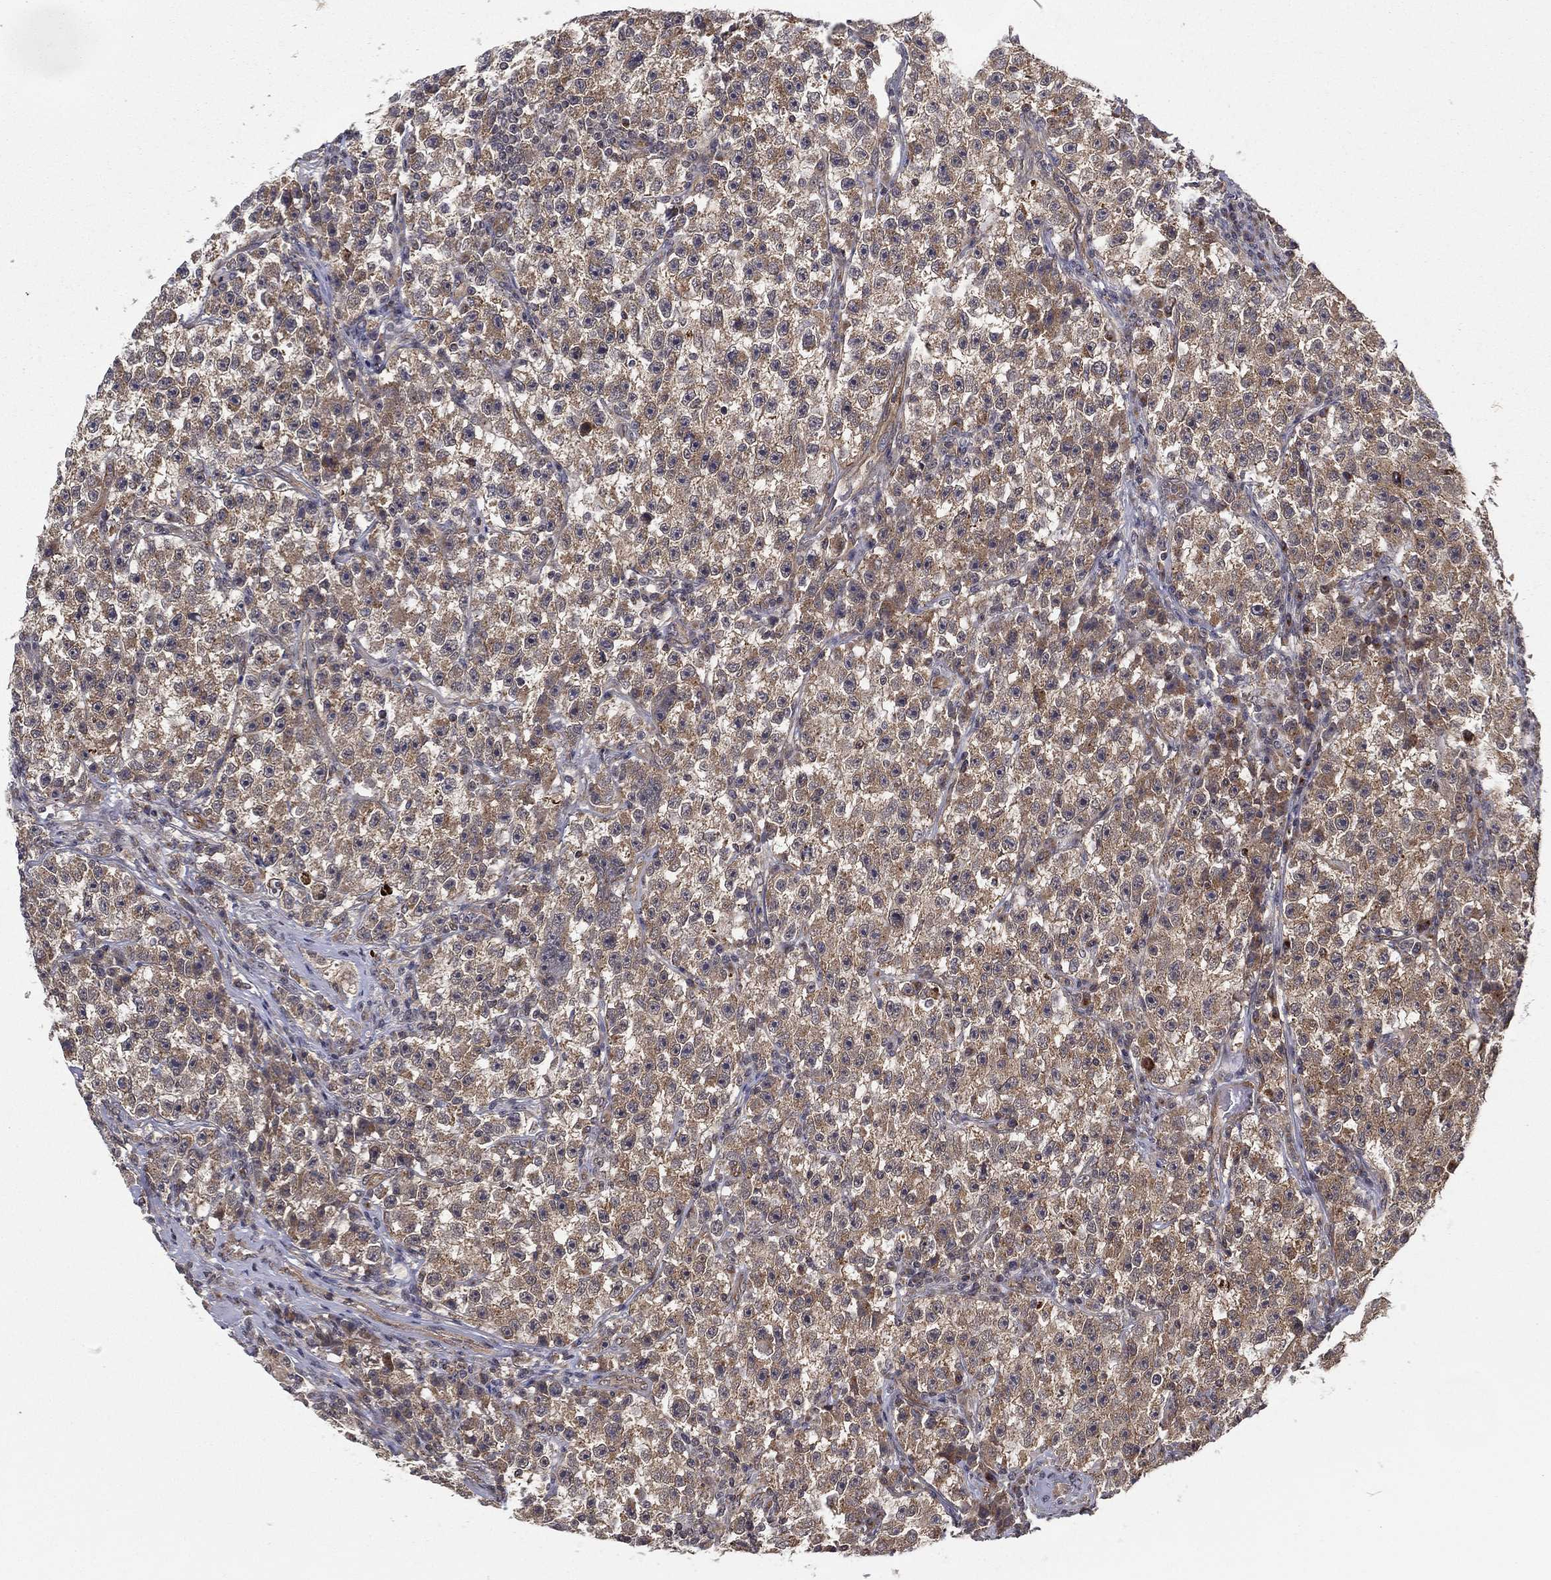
{"staining": {"intensity": "moderate", "quantity": "25%-75%", "location": "cytoplasmic/membranous"}, "tissue": "testis cancer", "cell_type": "Tumor cells", "image_type": "cancer", "snomed": [{"axis": "morphology", "description": "Seminoma, NOS"}, {"axis": "topography", "description": "Testis"}], "caption": "Immunohistochemistry of testis cancer (seminoma) exhibits medium levels of moderate cytoplasmic/membranous expression in about 25%-75% of tumor cells.", "gene": "UACA", "patient": {"sex": "male", "age": 22}}